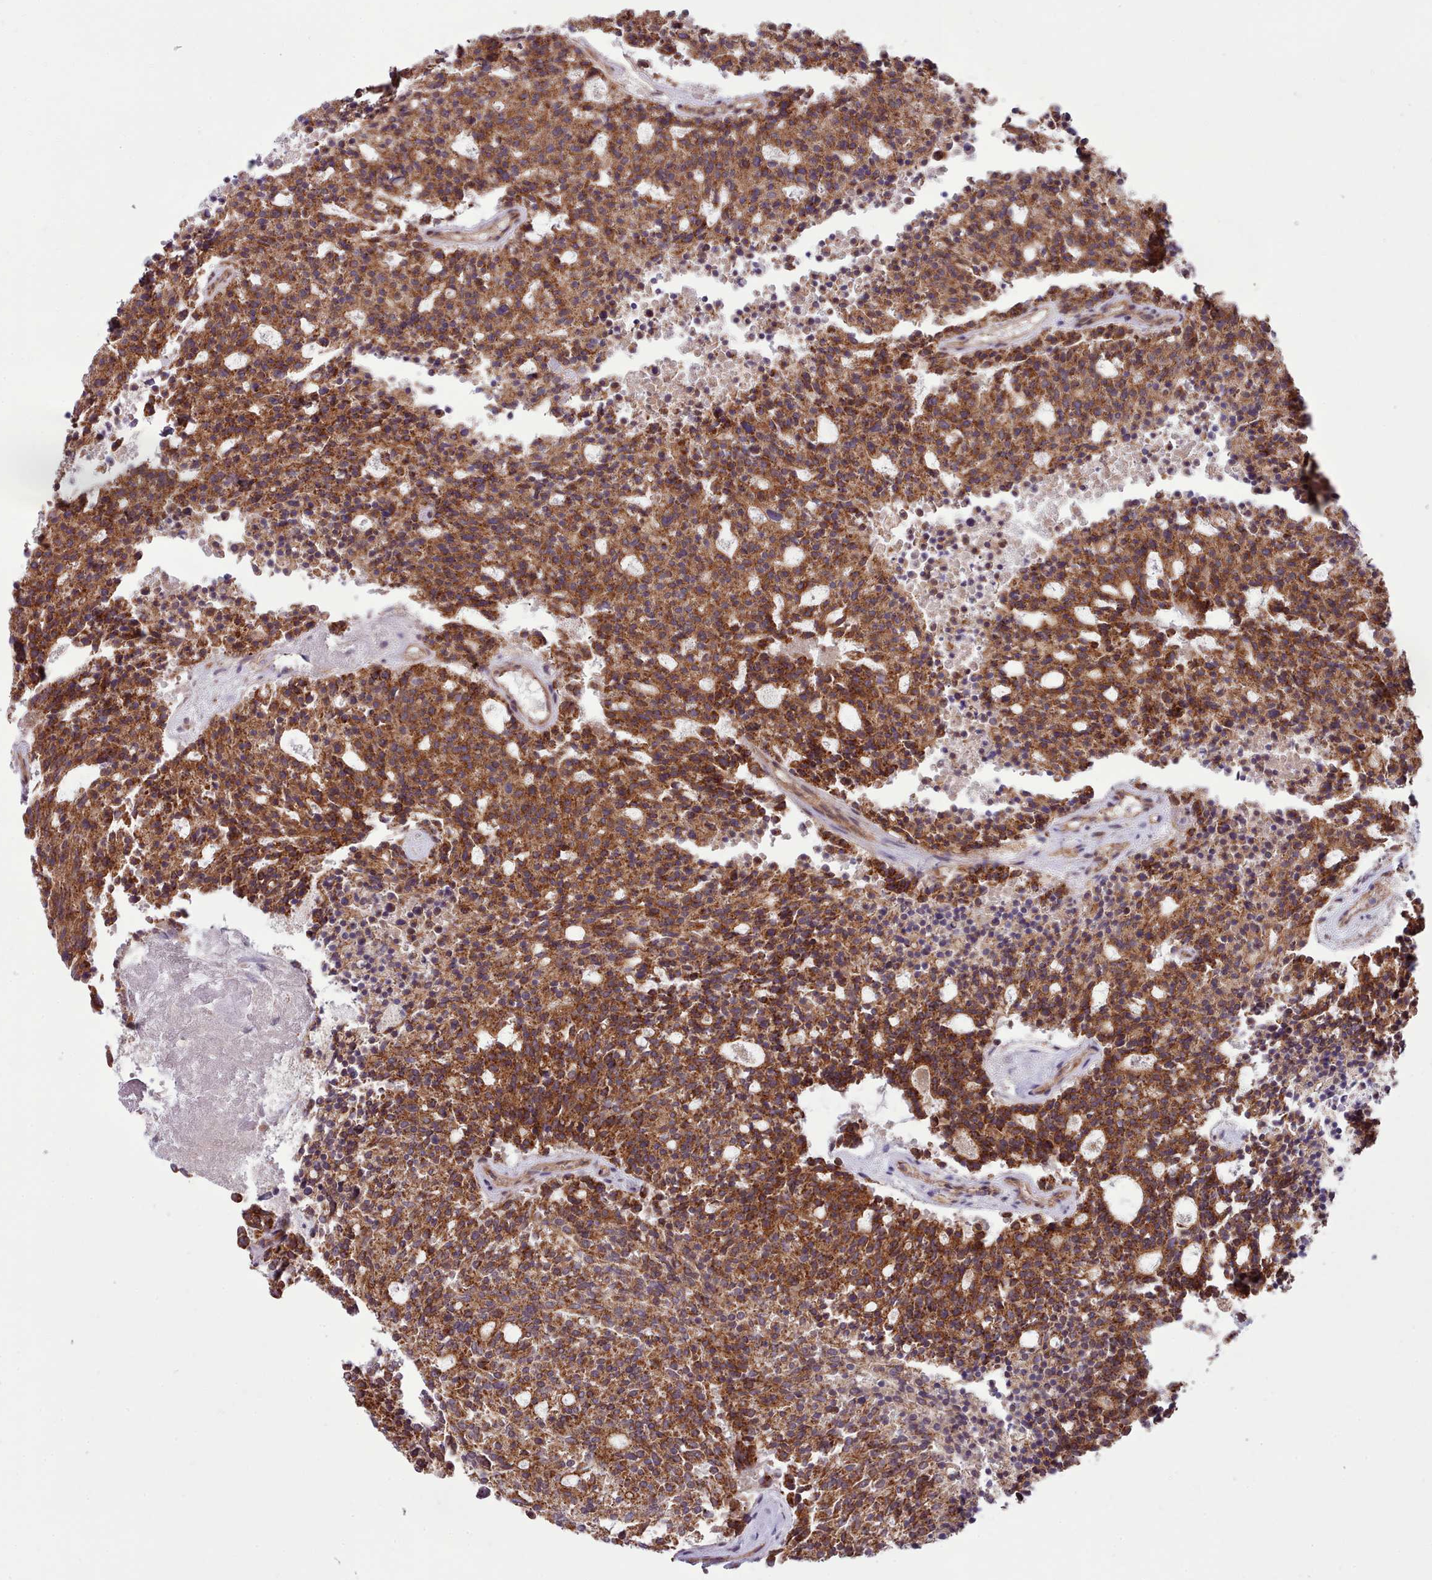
{"staining": {"intensity": "strong", "quantity": ">75%", "location": "cytoplasmic/membranous"}, "tissue": "carcinoid", "cell_type": "Tumor cells", "image_type": "cancer", "snomed": [{"axis": "morphology", "description": "Carcinoid, malignant, NOS"}, {"axis": "topography", "description": "Pancreas"}], "caption": "Protein expression analysis of human carcinoid reveals strong cytoplasmic/membranous expression in approximately >75% of tumor cells. Nuclei are stained in blue.", "gene": "MRPL46", "patient": {"sex": "female", "age": 54}}